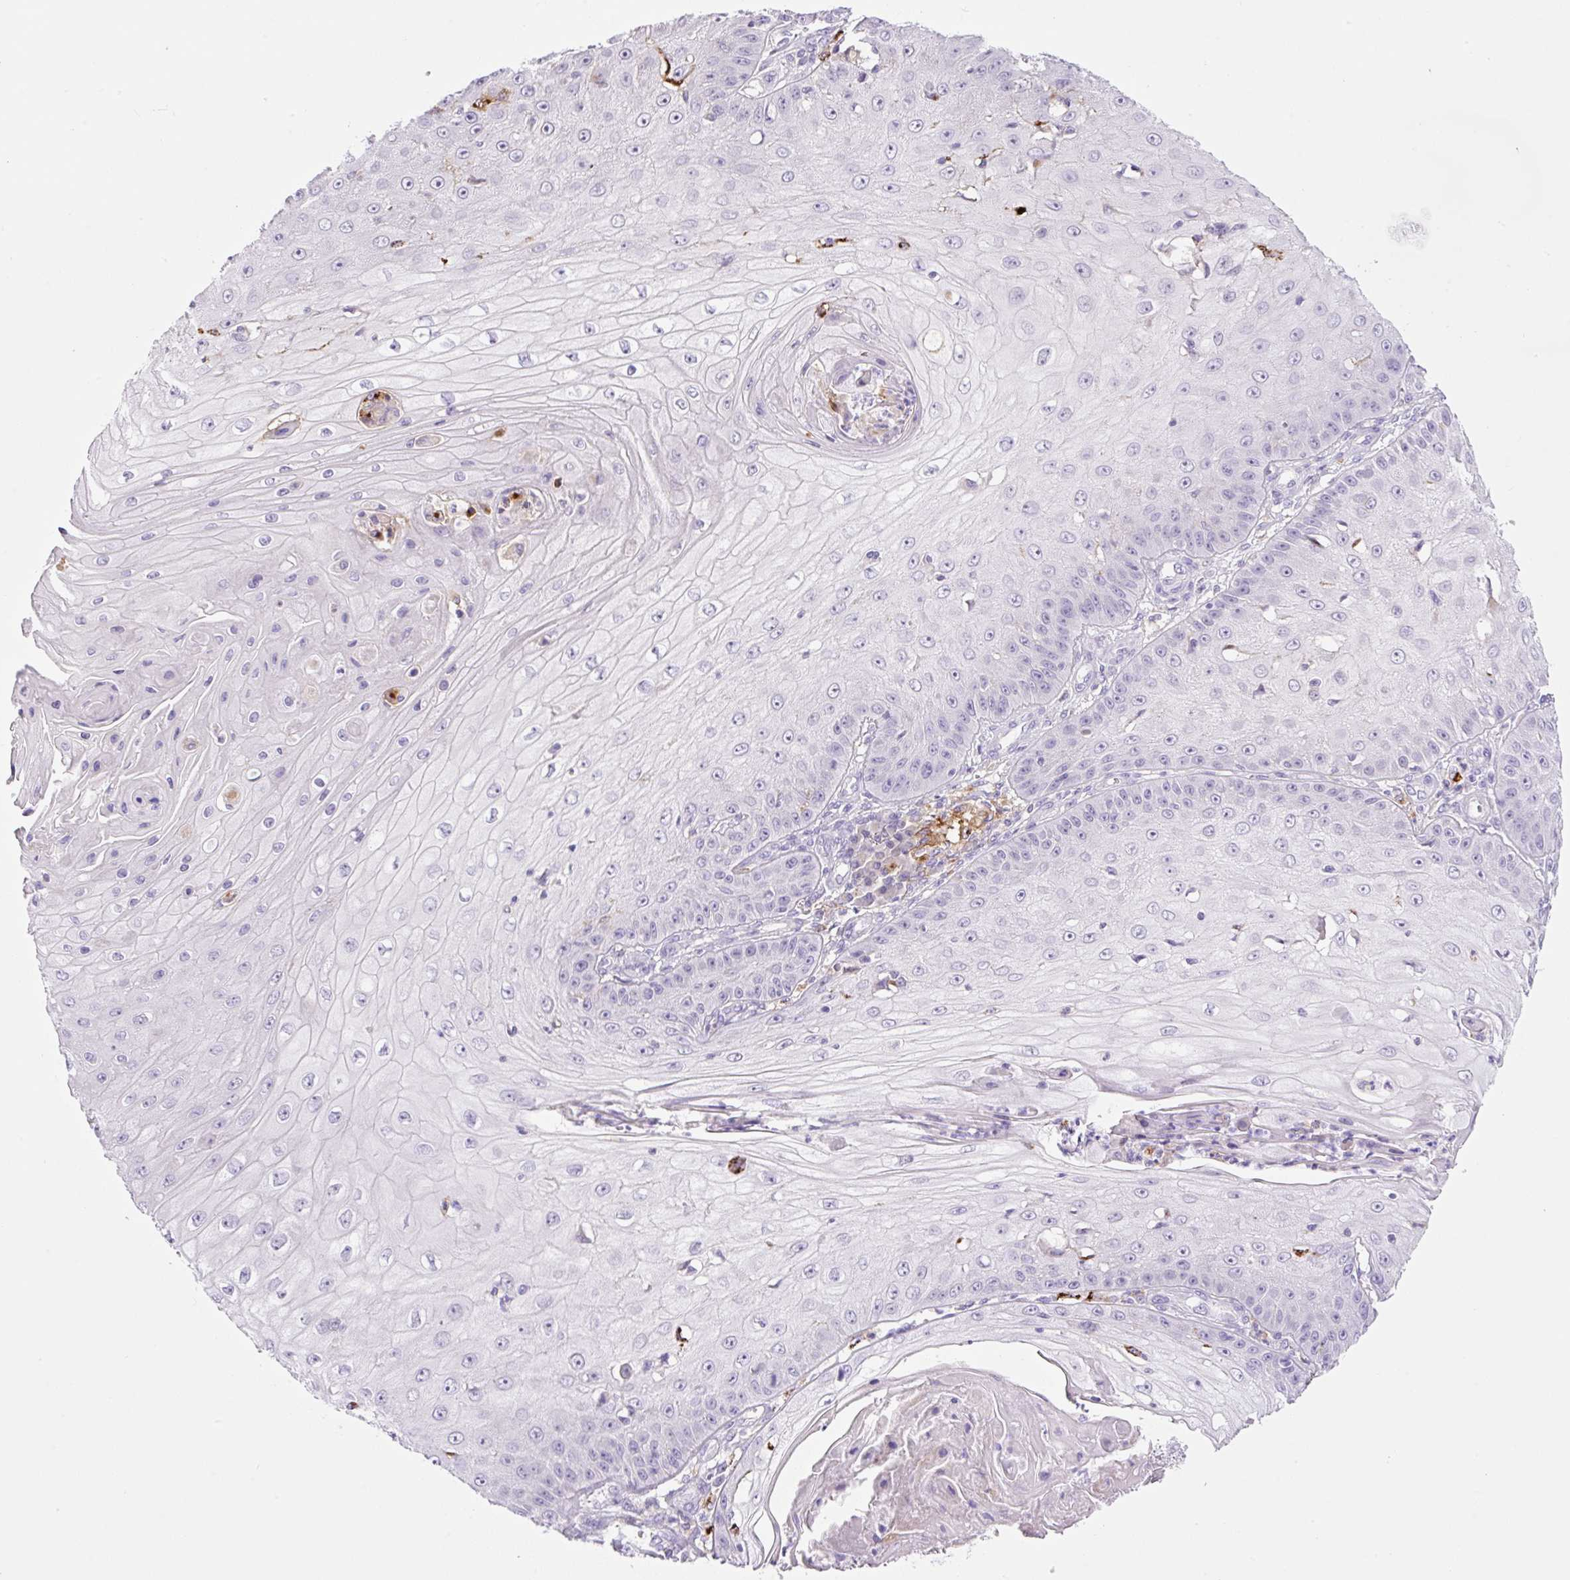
{"staining": {"intensity": "negative", "quantity": "none", "location": "none"}, "tissue": "skin cancer", "cell_type": "Tumor cells", "image_type": "cancer", "snomed": [{"axis": "morphology", "description": "Squamous cell carcinoma, NOS"}, {"axis": "topography", "description": "Skin"}], "caption": "IHC of skin cancer (squamous cell carcinoma) reveals no staining in tumor cells.", "gene": "TDRD15", "patient": {"sex": "male", "age": 70}}